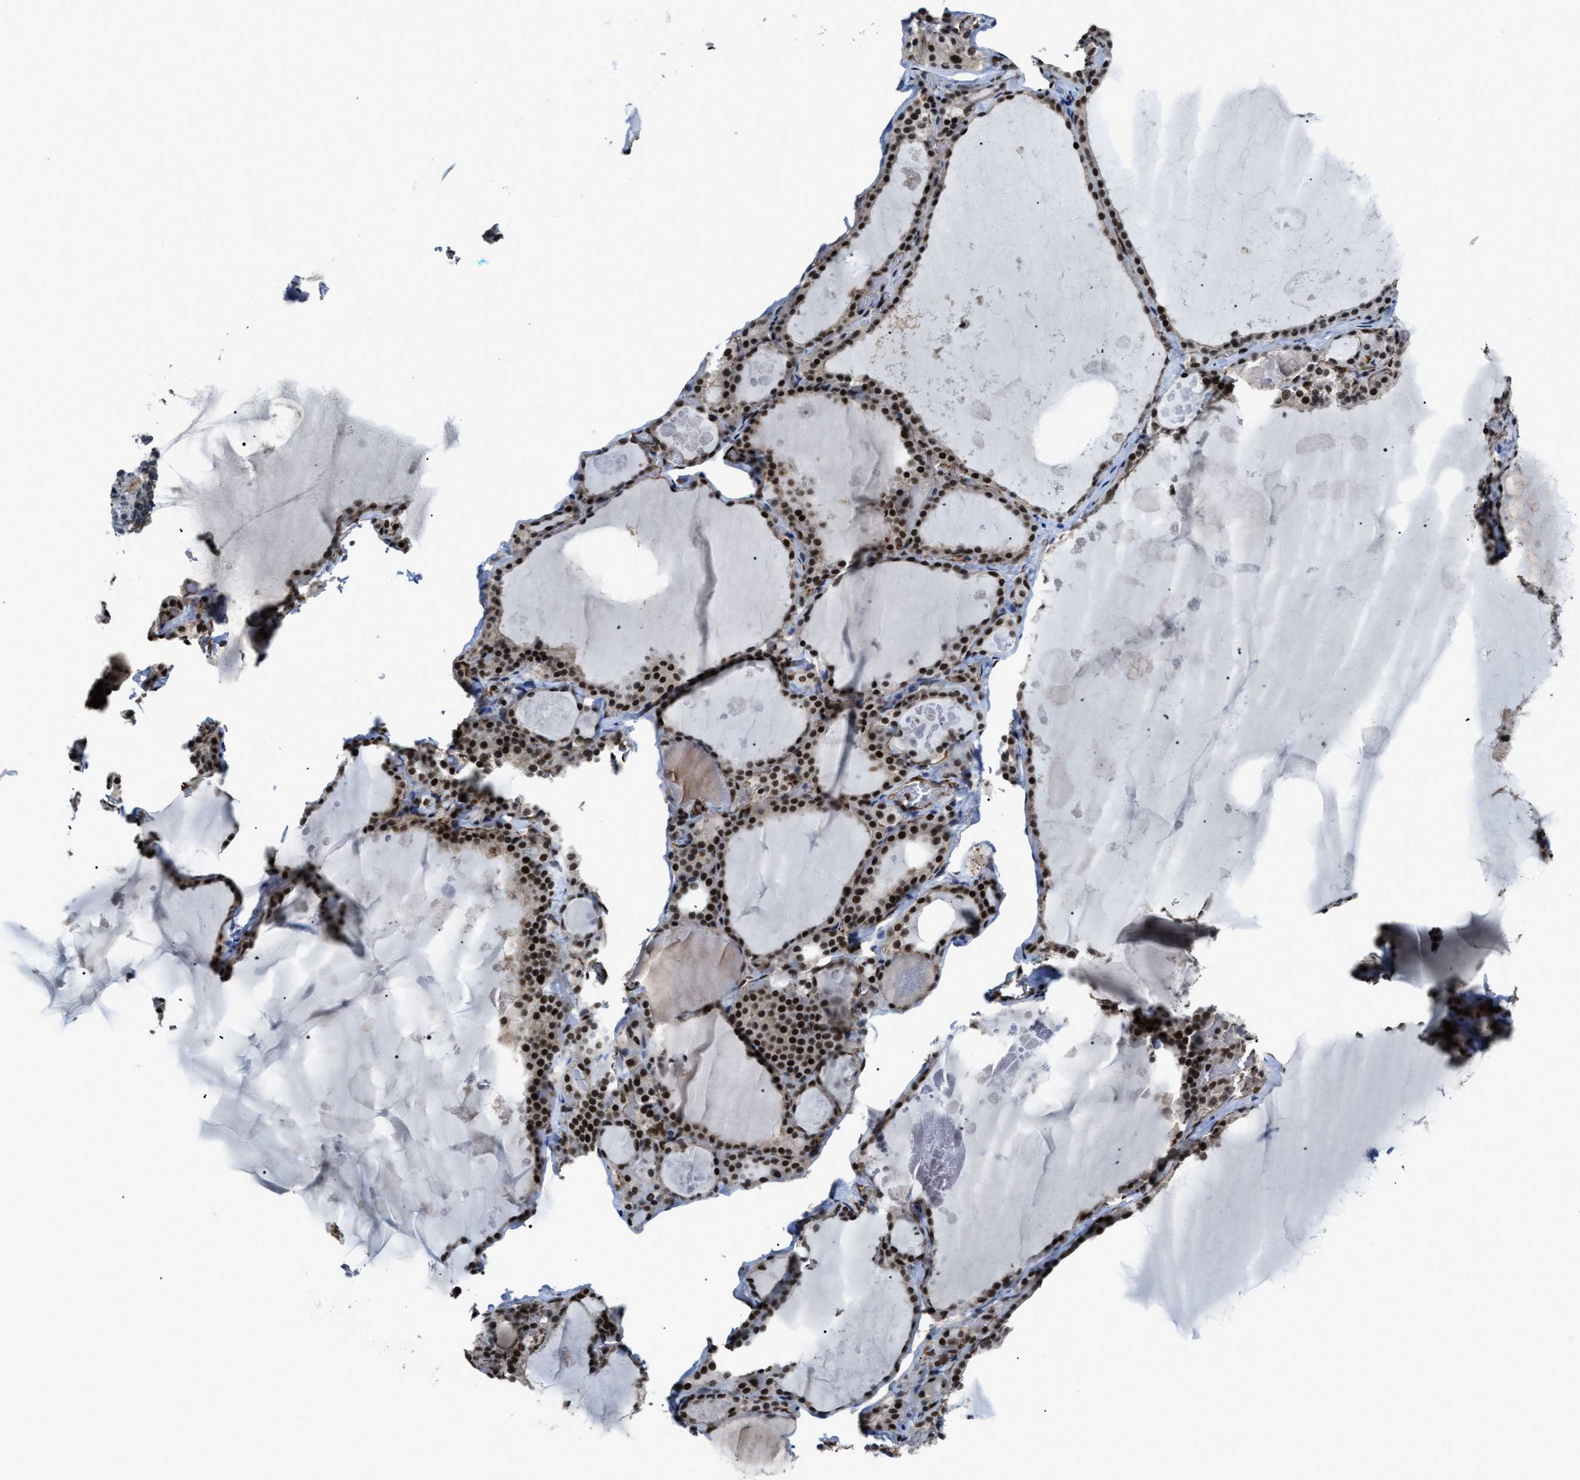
{"staining": {"intensity": "strong", "quantity": ">75%", "location": "nuclear"}, "tissue": "thyroid gland", "cell_type": "Glandular cells", "image_type": "normal", "snomed": [{"axis": "morphology", "description": "Normal tissue, NOS"}, {"axis": "topography", "description": "Thyroid gland"}], "caption": "Thyroid gland stained for a protein reveals strong nuclear positivity in glandular cells. (IHC, brightfield microscopy, high magnification).", "gene": "DDX5", "patient": {"sex": "male", "age": 56}}